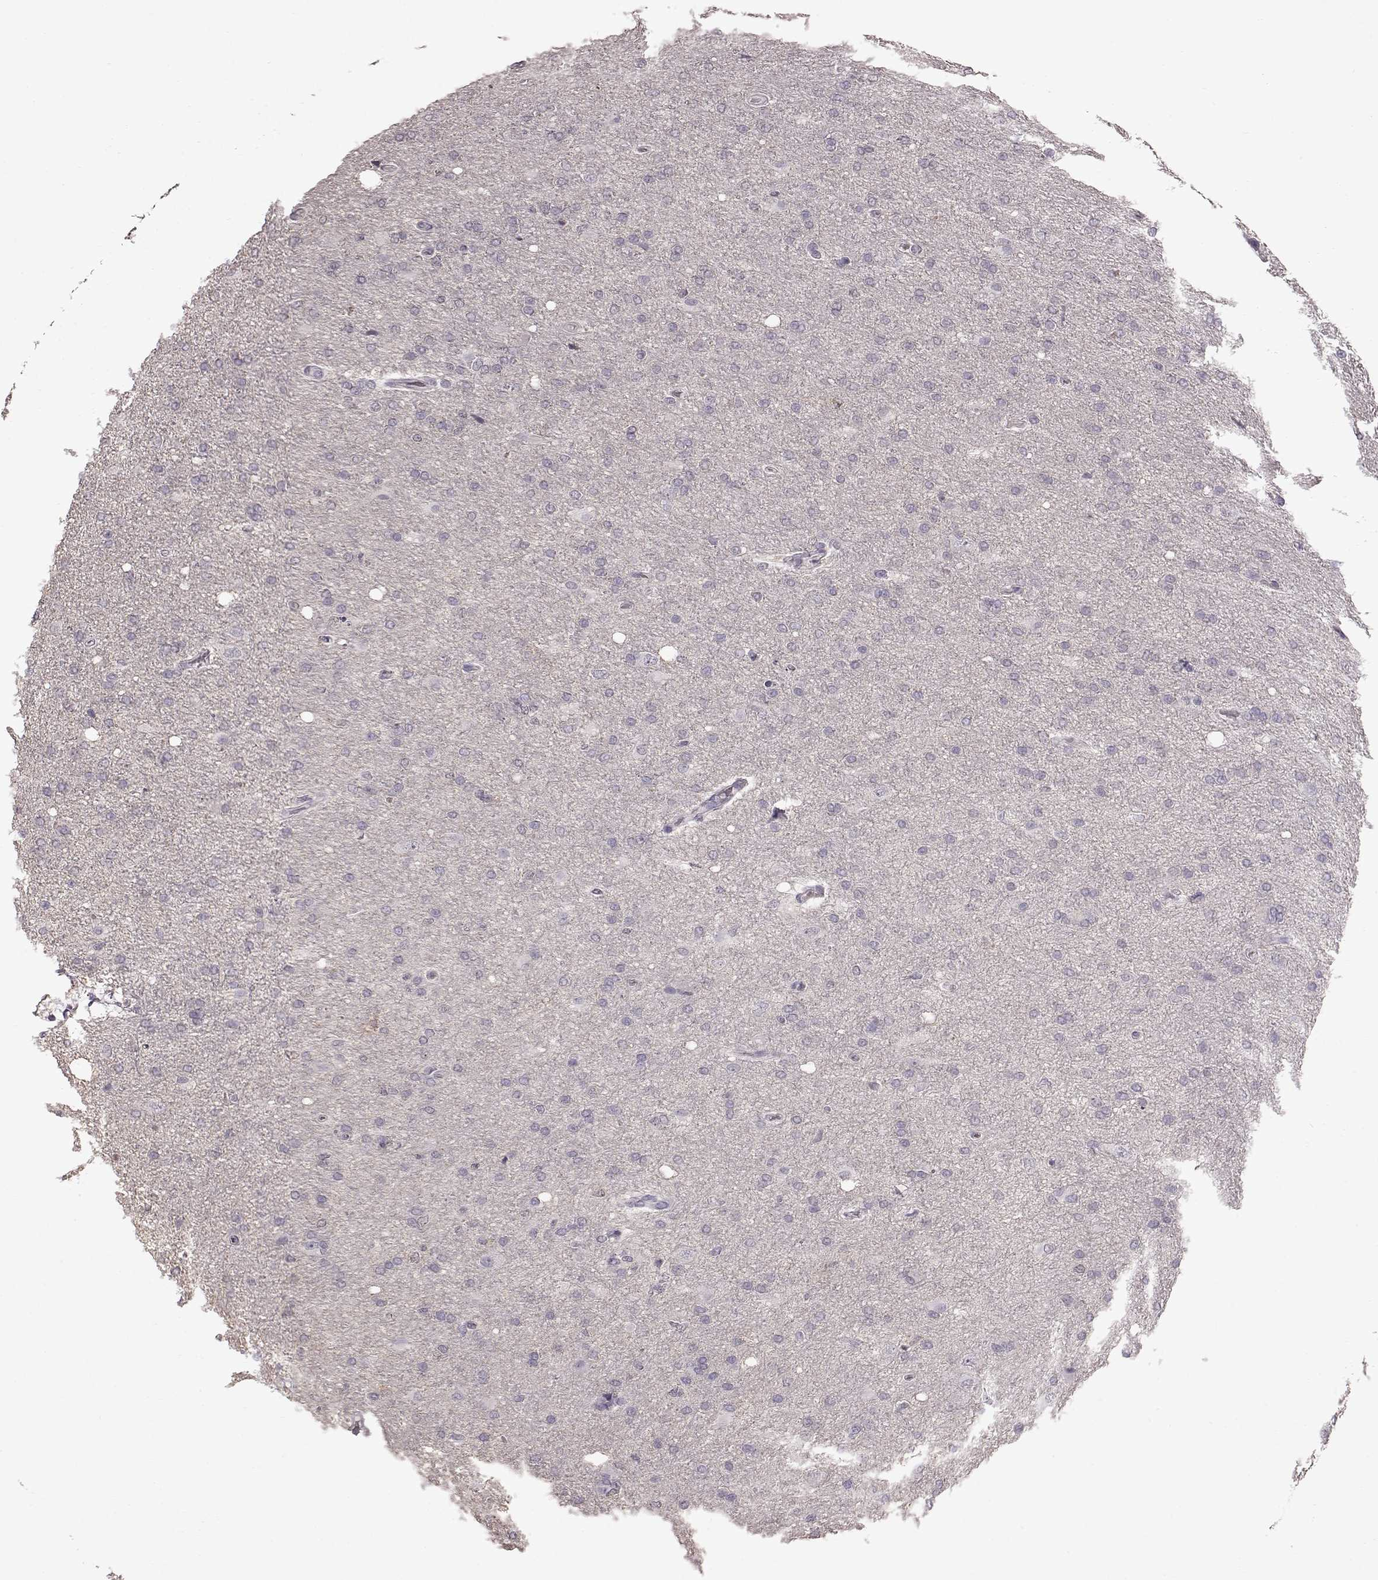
{"staining": {"intensity": "negative", "quantity": "none", "location": "none"}, "tissue": "glioma", "cell_type": "Tumor cells", "image_type": "cancer", "snomed": [{"axis": "morphology", "description": "Glioma, malignant, High grade"}, {"axis": "topography", "description": "Cerebral cortex"}], "caption": "Tumor cells are negative for protein expression in human glioma.", "gene": "FUT4", "patient": {"sex": "male", "age": 70}}